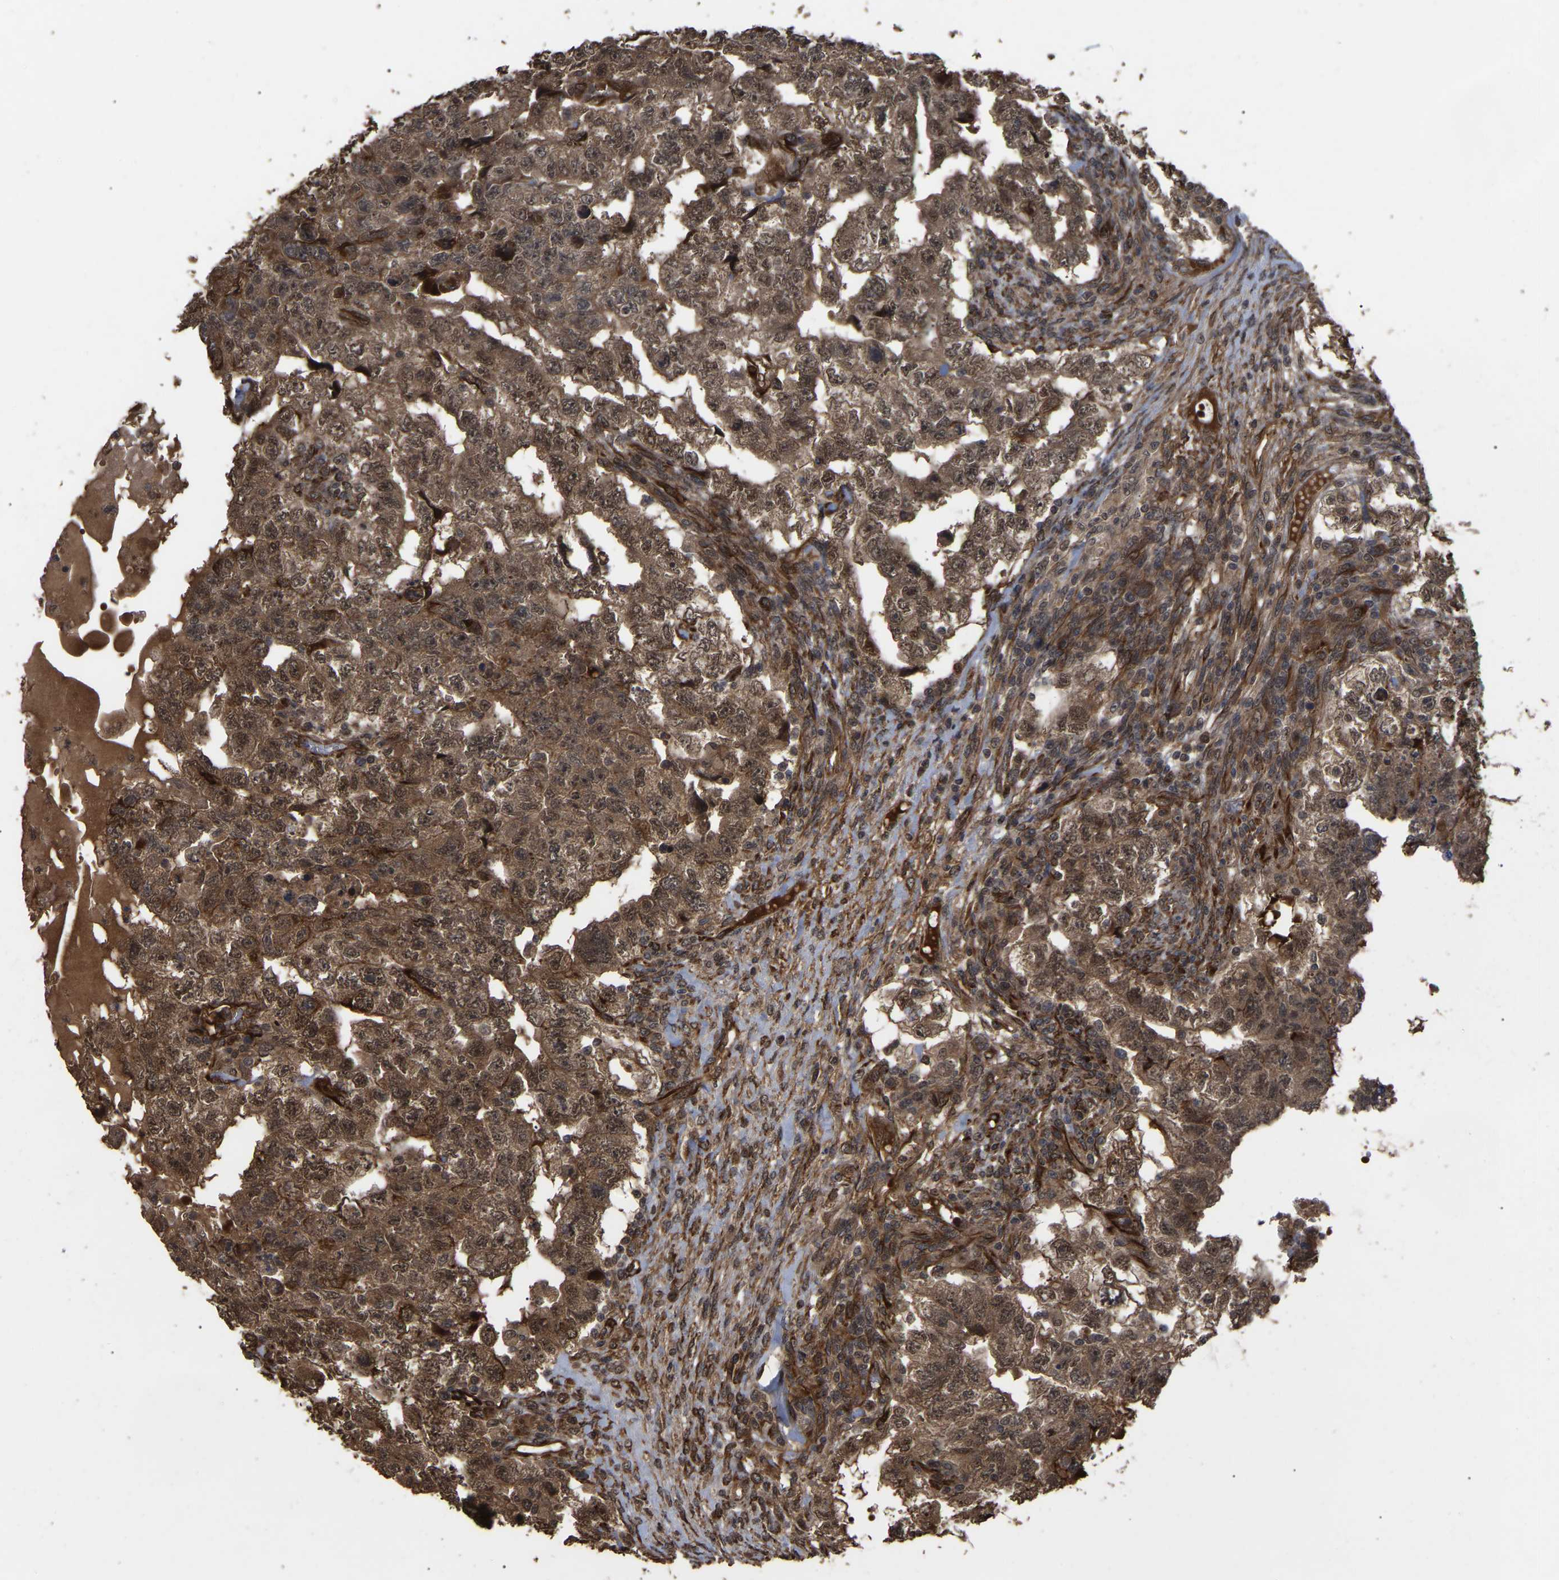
{"staining": {"intensity": "moderate", "quantity": ">75%", "location": "cytoplasmic/membranous"}, "tissue": "testis cancer", "cell_type": "Tumor cells", "image_type": "cancer", "snomed": [{"axis": "morphology", "description": "Carcinoma, Embryonal, NOS"}, {"axis": "topography", "description": "Testis"}], "caption": "Immunohistochemistry (IHC) of testis cancer (embryonal carcinoma) reveals medium levels of moderate cytoplasmic/membranous expression in approximately >75% of tumor cells.", "gene": "FAM161B", "patient": {"sex": "male", "age": 36}}